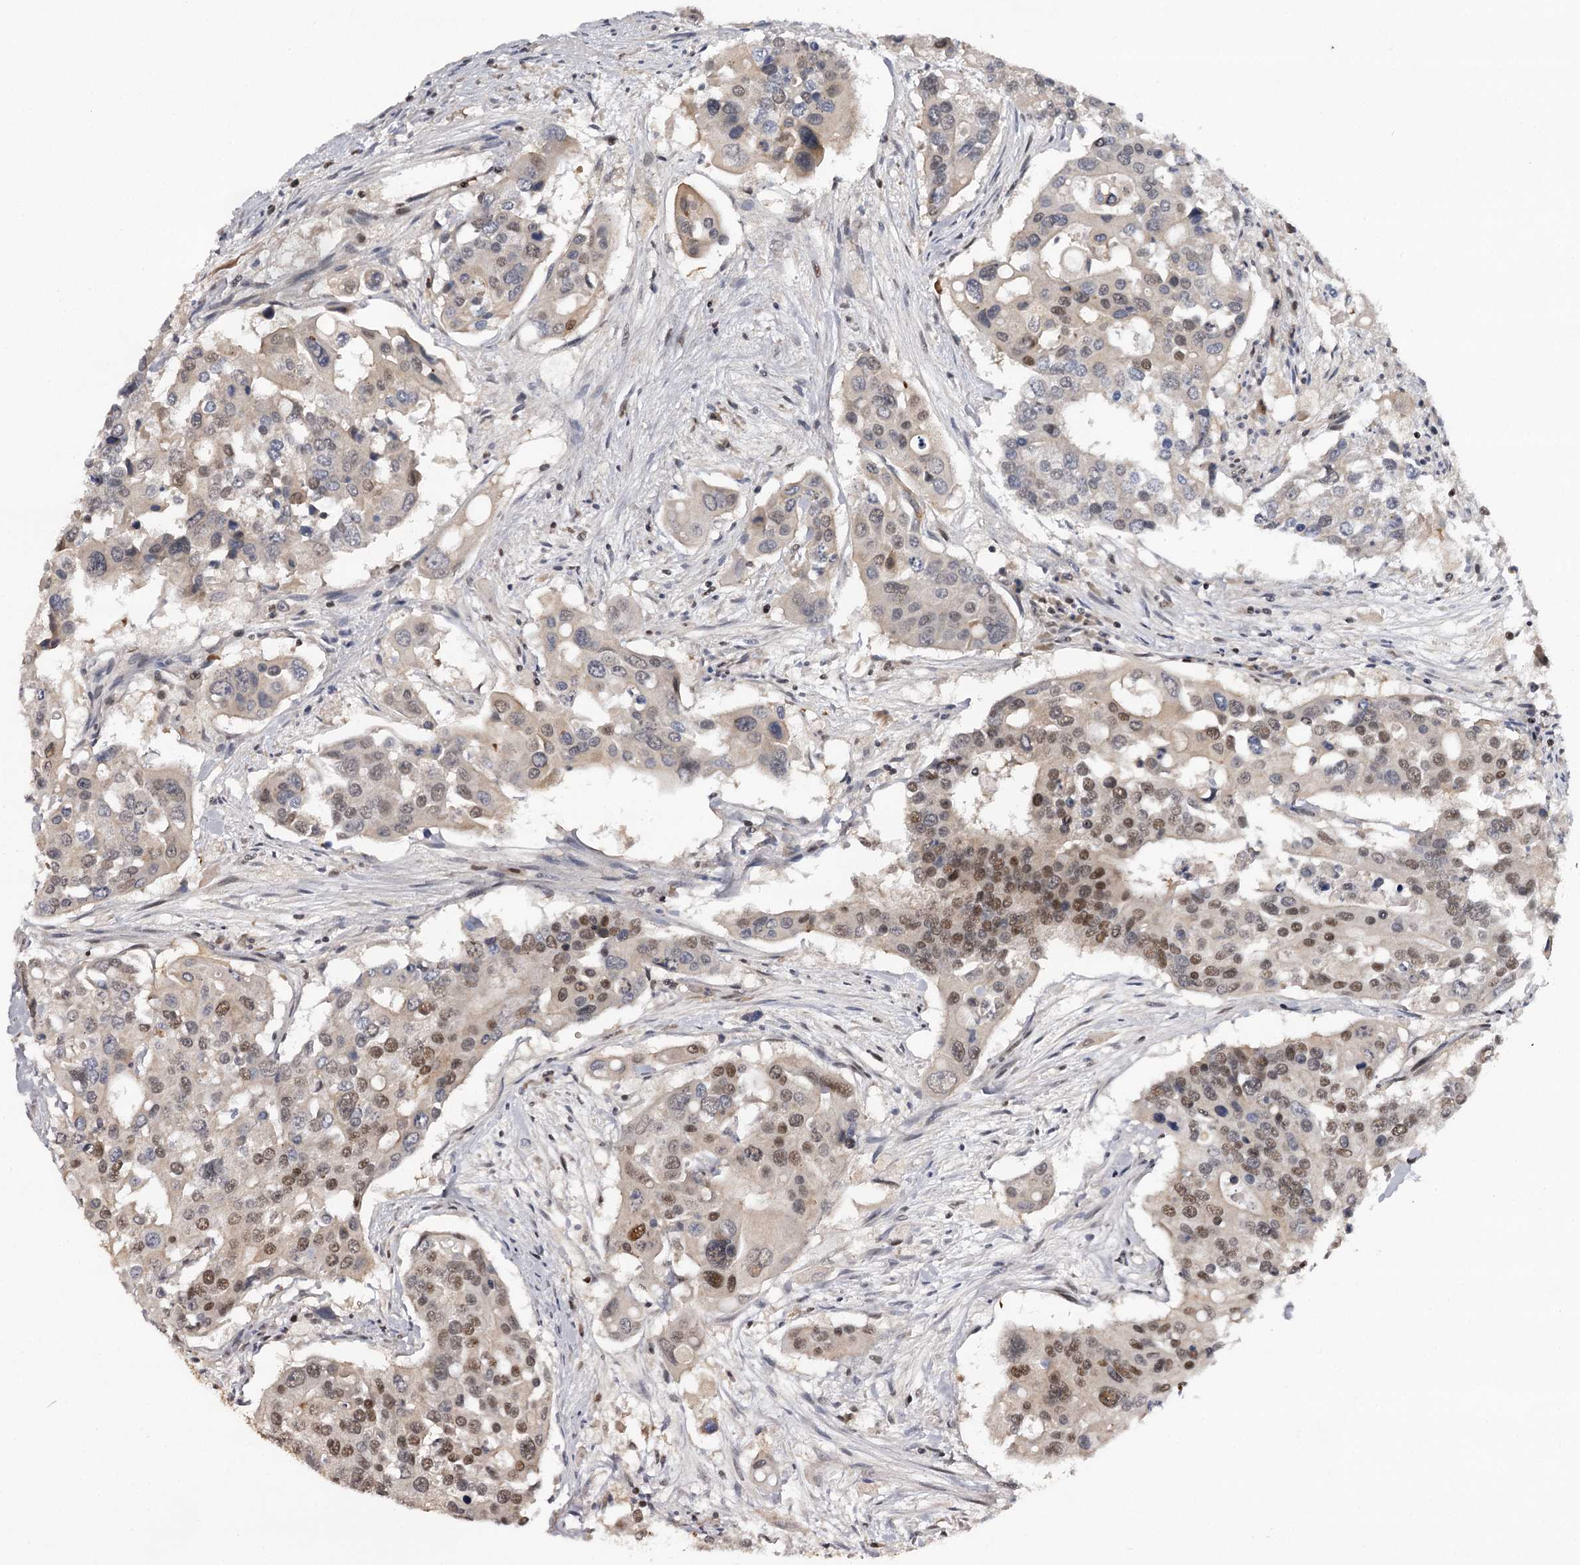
{"staining": {"intensity": "moderate", "quantity": "25%-75%", "location": "nuclear"}, "tissue": "colorectal cancer", "cell_type": "Tumor cells", "image_type": "cancer", "snomed": [{"axis": "morphology", "description": "Adenocarcinoma, NOS"}, {"axis": "topography", "description": "Colon"}], "caption": "Brown immunohistochemical staining in human colorectal cancer (adenocarcinoma) reveals moderate nuclear staining in about 25%-75% of tumor cells.", "gene": "TTC33", "patient": {"sex": "male", "age": 77}}